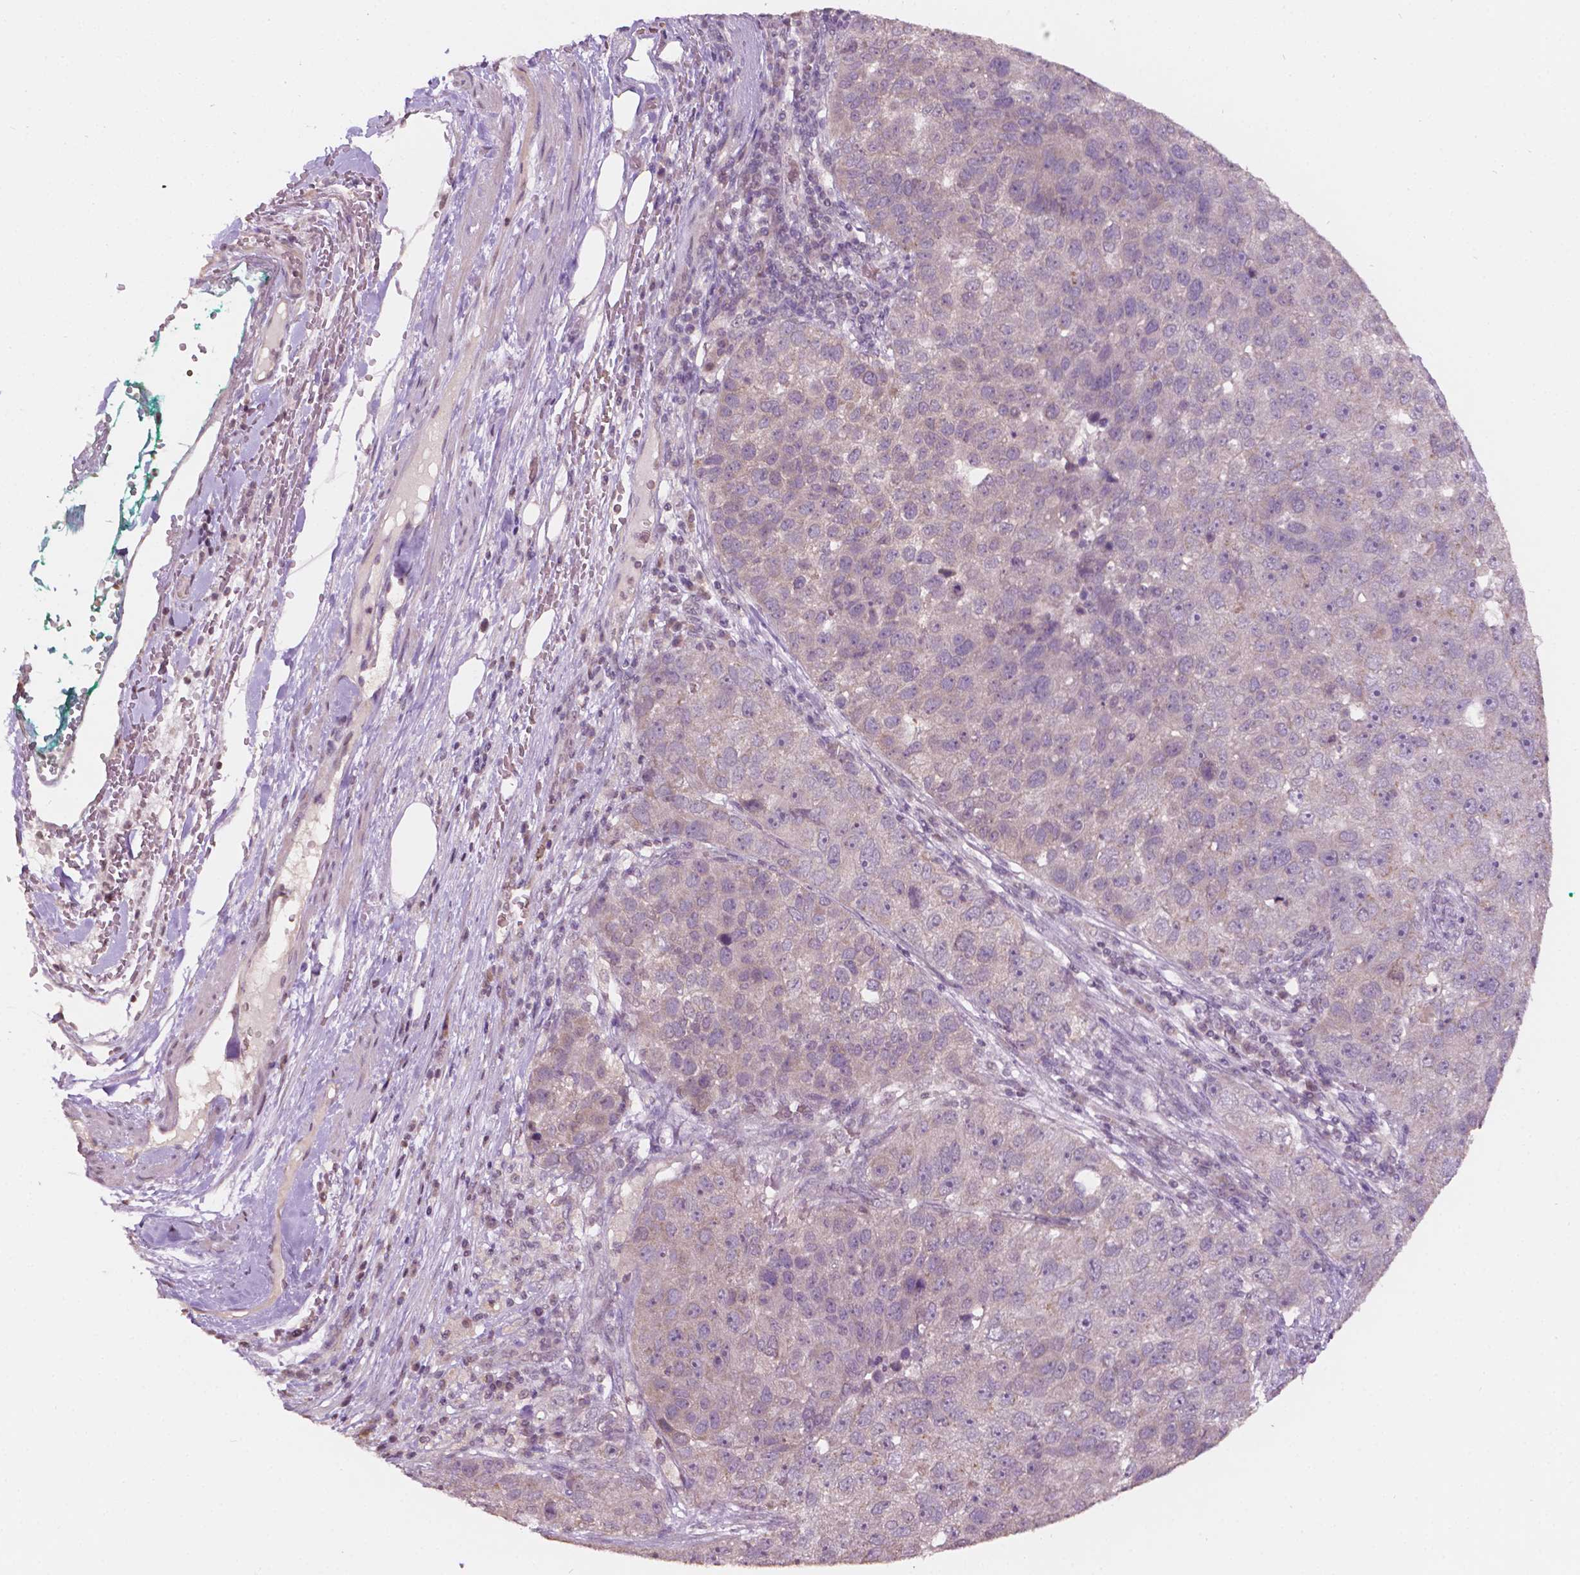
{"staining": {"intensity": "negative", "quantity": "none", "location": "none"}, "tissue": "pancreatic cancer", "cell_type": "Tumor cells", "image_type": "cancer", "snomed": [{"axis": "morphology", "description": "Adenocarcinoma, NOS"}, {"axis": "topography", "description": "Pancreas"}], "caption": "Immunohistochemical staining of human pancreatic cancer (adenocarcinoma) reveals no significant positivity in tumor cells. (DAB (3,3'-diaminobenzidine) immunohistochemistry (IHC) visualized using brightfield microscopy, high magnification).", "gene": "NOS1AP", "patient": {"sex": "female", "age": 61}}